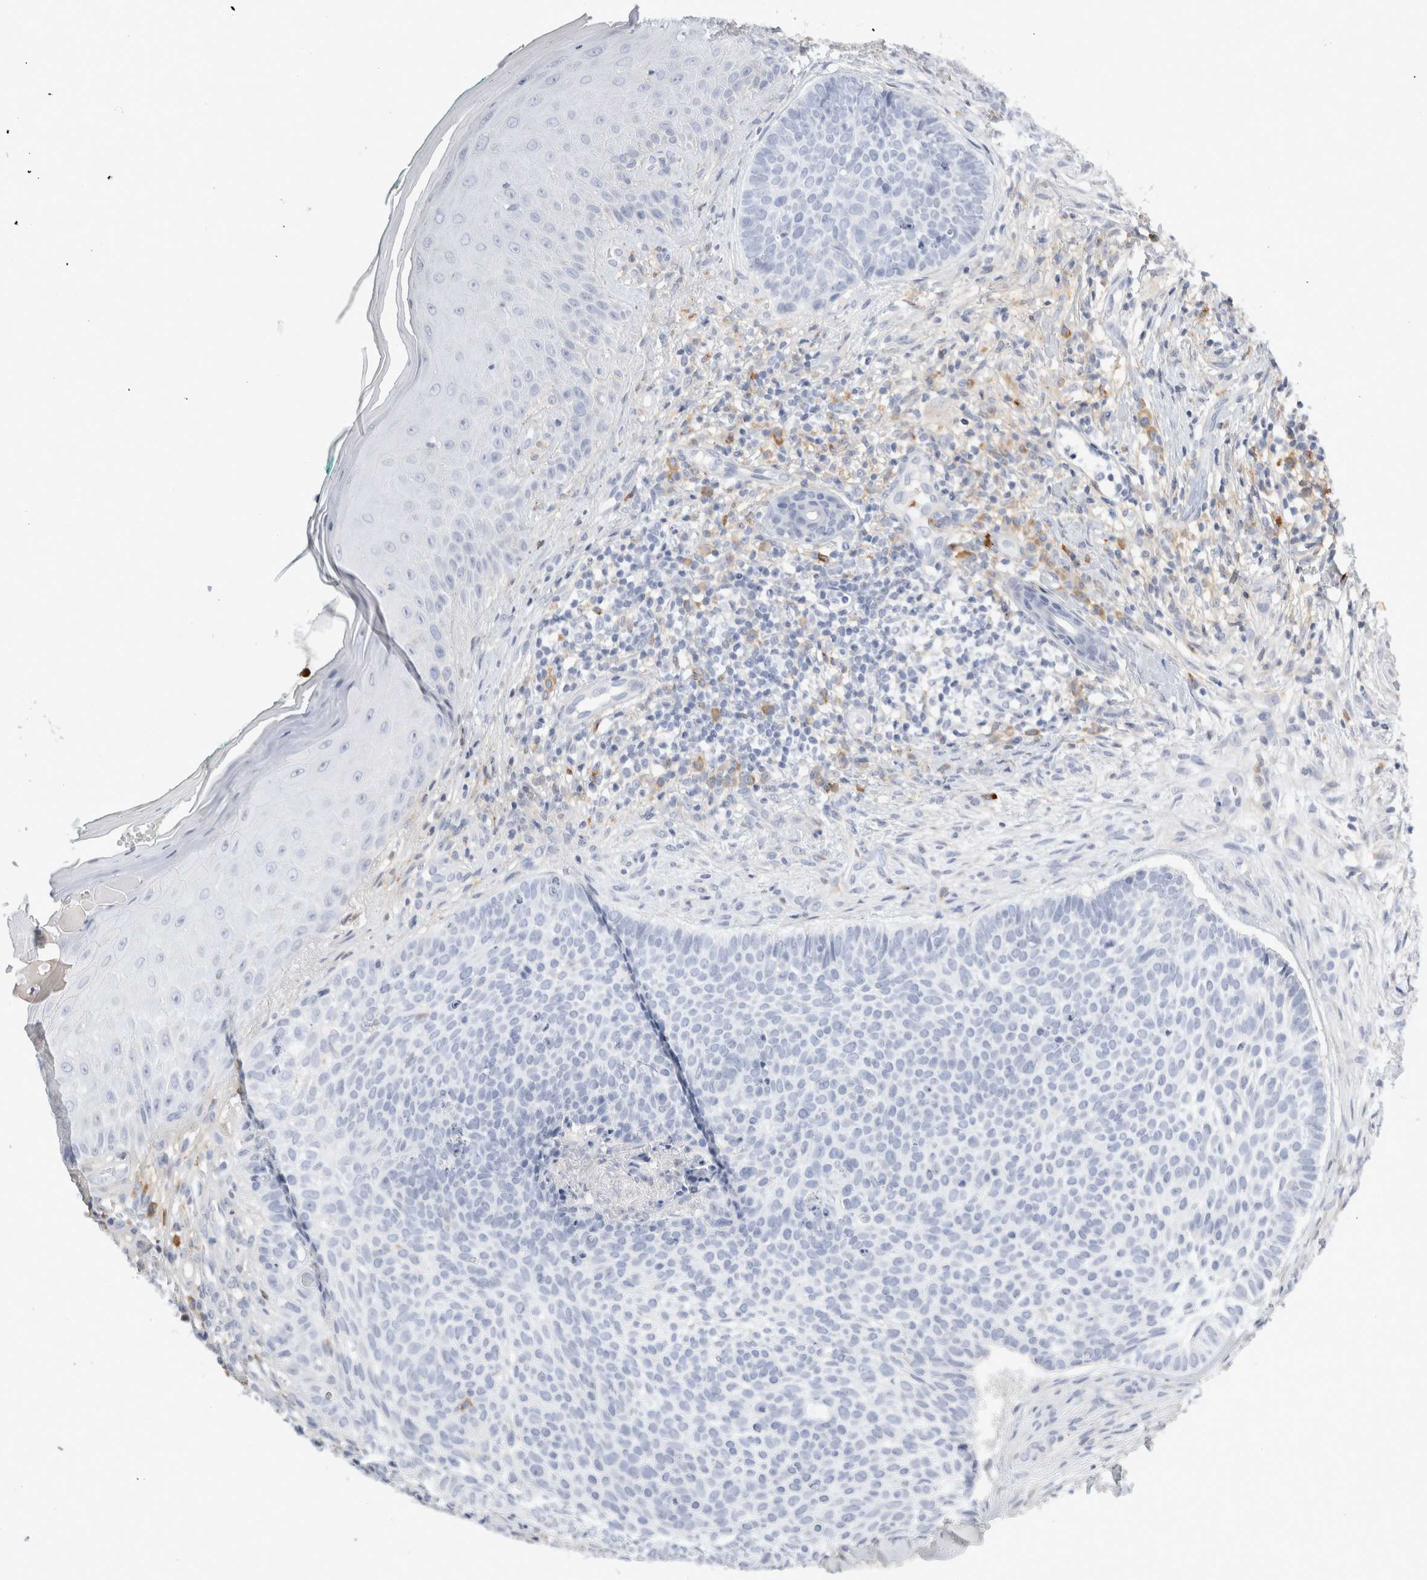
{"staining": {"intensity": "negative", "quantity": "none", "location": "none"}, "tissue": "skin cancer", "cell_type": "Tumor cells", "image_type": "cancer", "snomed": [{"axis": "morphology", "description": "Normal tissue, NOS"}, {"axis": "morphology", "description": "Basal cell carcinoma"}, {"axis": "topography", "description": "Skin"}], "caption": "A micrograph of skin cancer stained for a protein reveals no brown staining in tumor cells. (Stains: DAB (3,3'-diaminobenzidine) immunohistochemistry with hematoxylin counter stain, Microscopy: brightfield microscopy at high magnification).", "gene": "FGL2", "patient": {"sex": "male", "age": 67}}